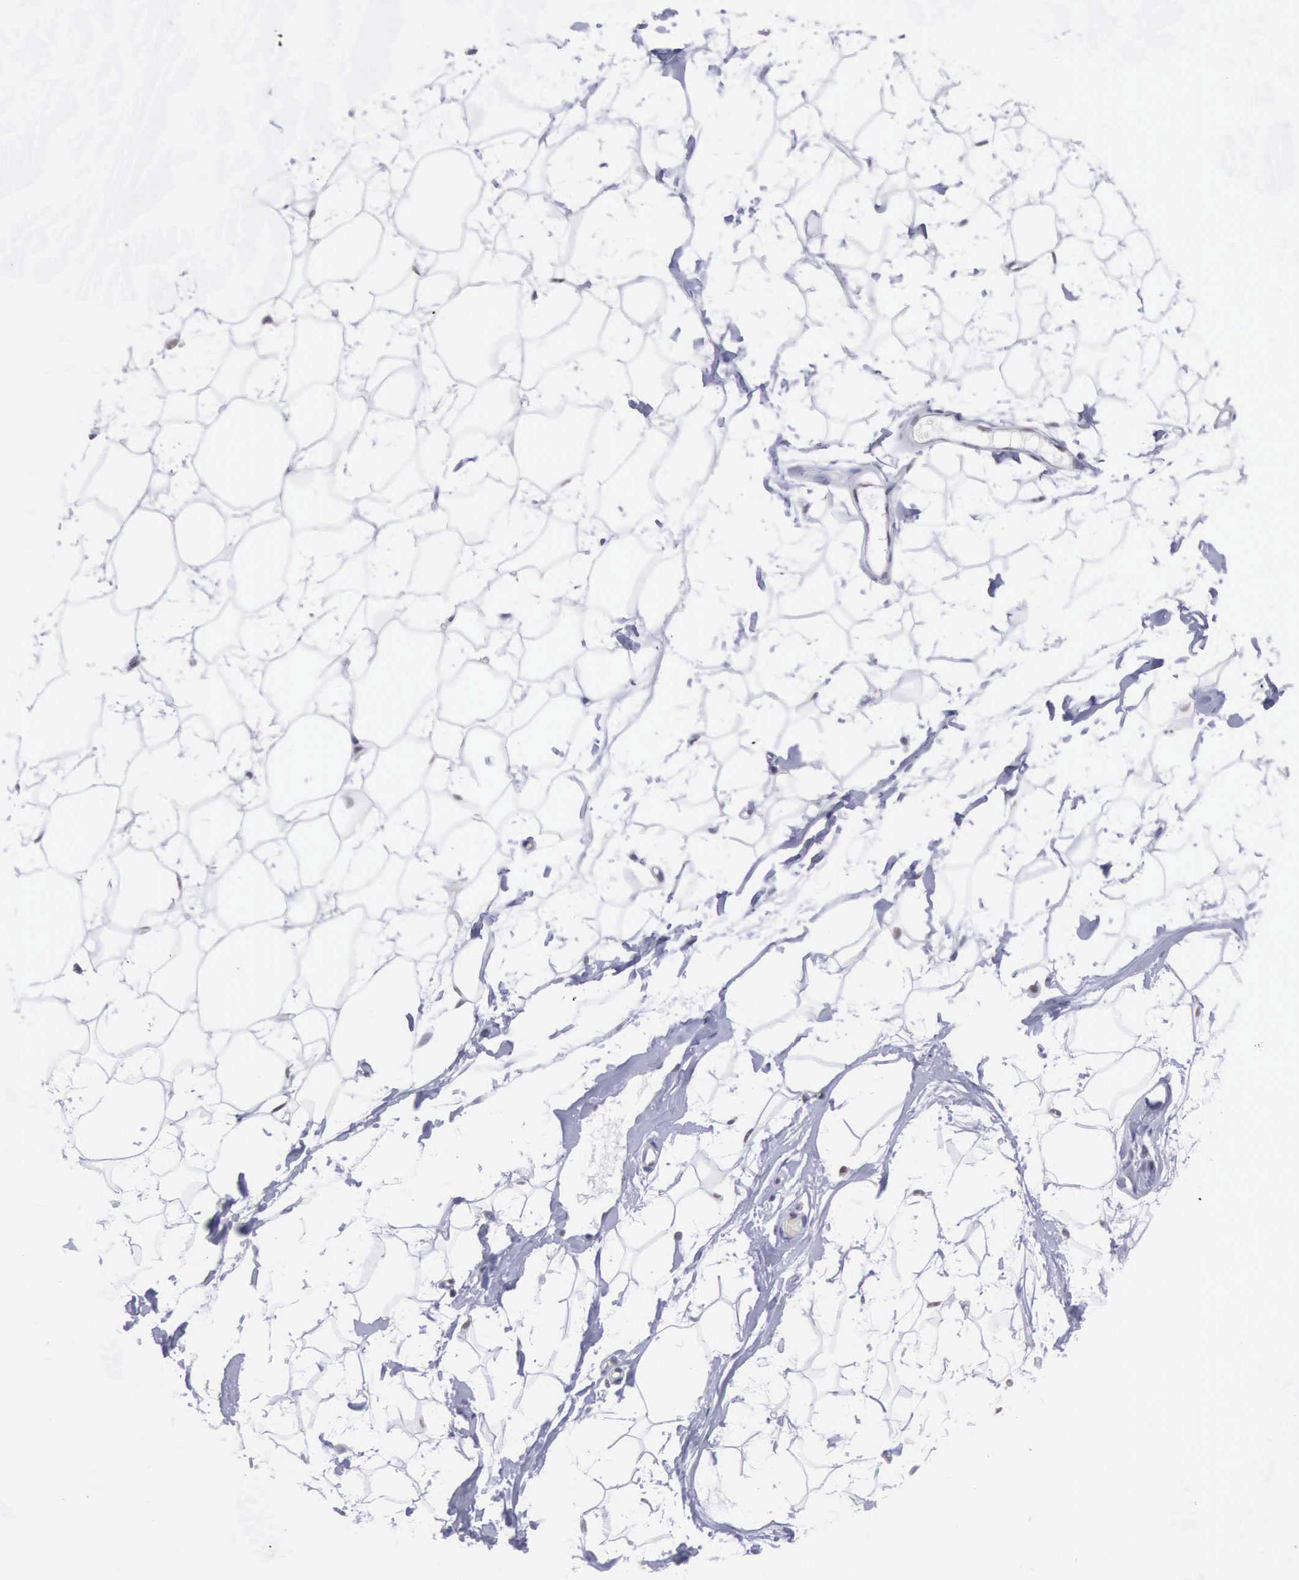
{"staining": {"intensity": "negative", "quantity": "none", "location": "none"}, "tissue": "adipose tissue", "cell_type": "Adipocytes", "image_type": "normal", "snomed": [{"axis": "morphology", "description": "Normal tissue, NOS"}, {"axis": "topography", "description": "Breast"}], "caption": "Protein analysis of unremarkable adipose tissue exhibits no significant positivity in adipocytes. The staining was performed using DAB to visualize the protein expression in brown, while the nuclei were stained in blue with hematoxylin (Magnification: 20x).", "gene": "VRK1", "patient": {"sex": "female", "age": 44}}